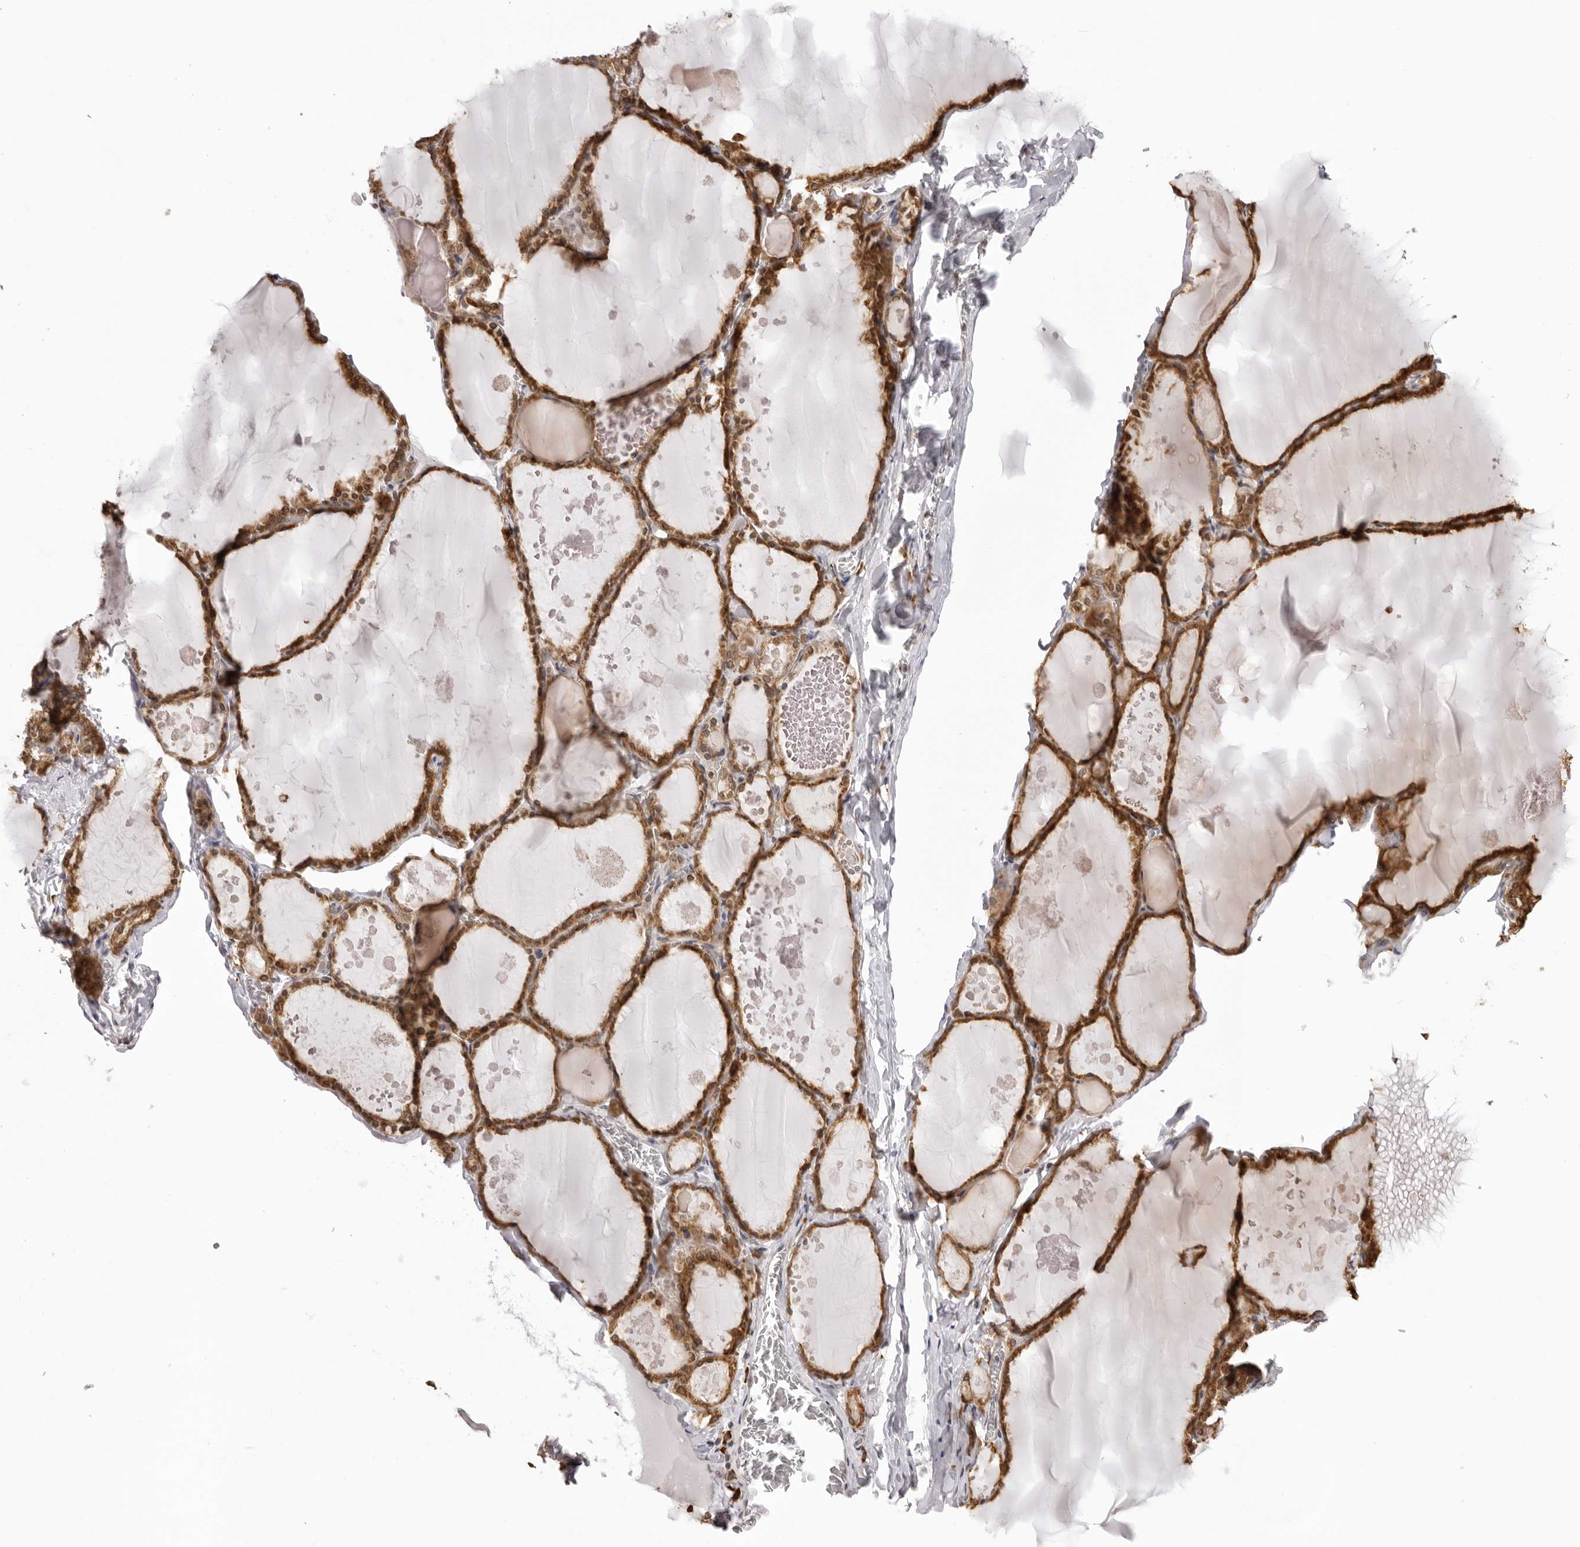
{"staining": {"intensity": "moderate", "quantity": ">75%", "location": "cytoplasmic/membranous"}, "tissue": "thyroid gland", "cell_type": "Glandular cells", "image_type": "normal", "snomed": [{"axis": "morphology", "description": "Normal tissue, NOS"}, {"axis": "topography", "description": "Thyroid gland"}], "caption": "Glandular cells display medium levels of moderate cytoplasmic/membranous positivity in approximately >75% of cells in normal human thyroid gland.", "gene": "ZC3H11A", "patient": {"sex": "male", "age": 56}}